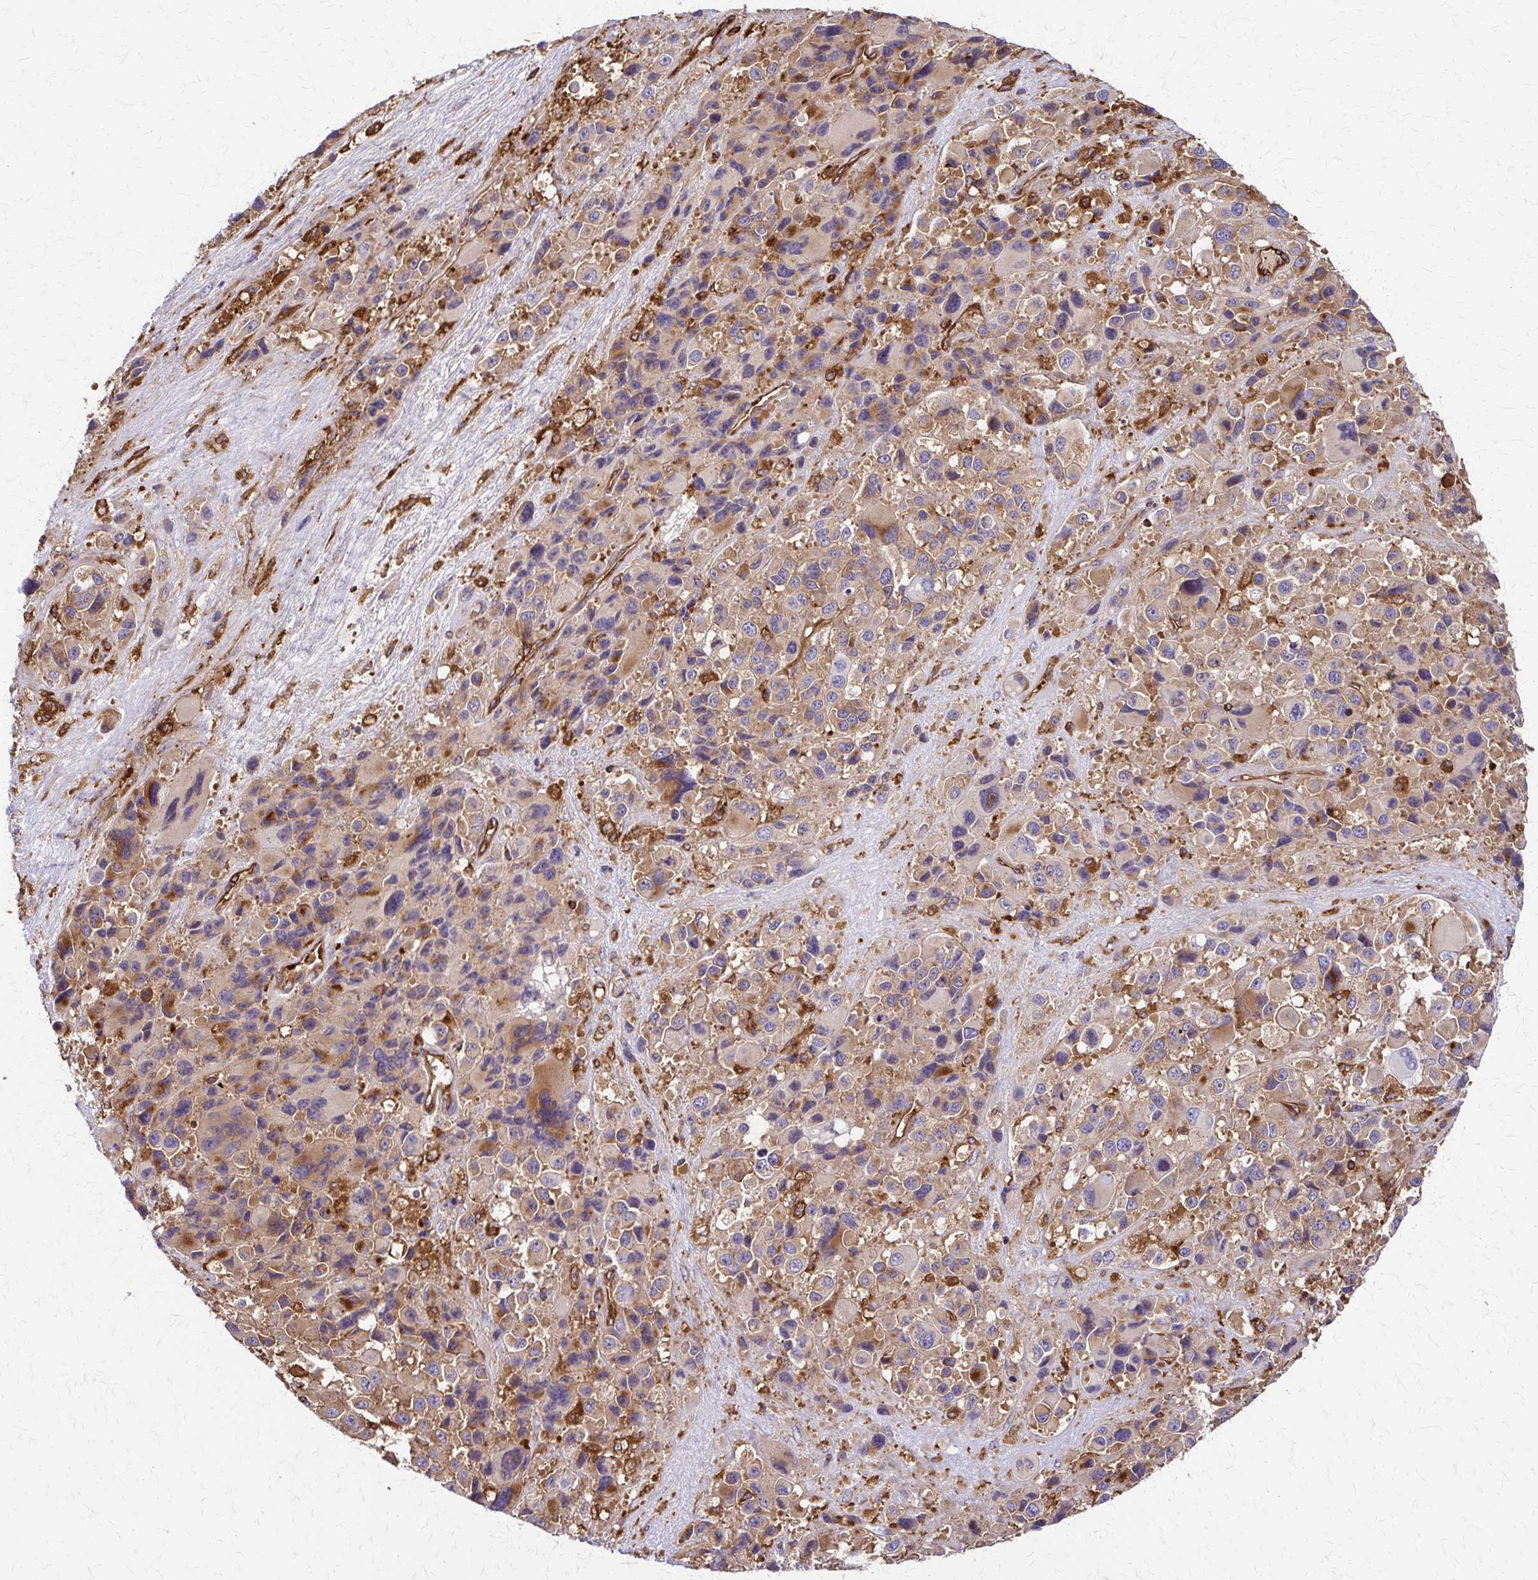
{"staining": {"intensity": "moderate", "quantity": ">75%", "location": "cytoplasmic/membranous"}, "tissue": "melanoma", "cell_type": "Tumor cells", "image_type": "cancer", "snomed": [{"axis": "morphology", "description": "Malignant melanoma, Metastatic site"}, {"axis": "topography", "description": "Lymph node"}], "caption": "Tumor cells reveal moderate cytoplasmic/membranous staining in approximately >75% of cells in malignant melanoma (metastatic site).", "gene": "WASF2", "patient": {"sex": "female", "age": 65}}